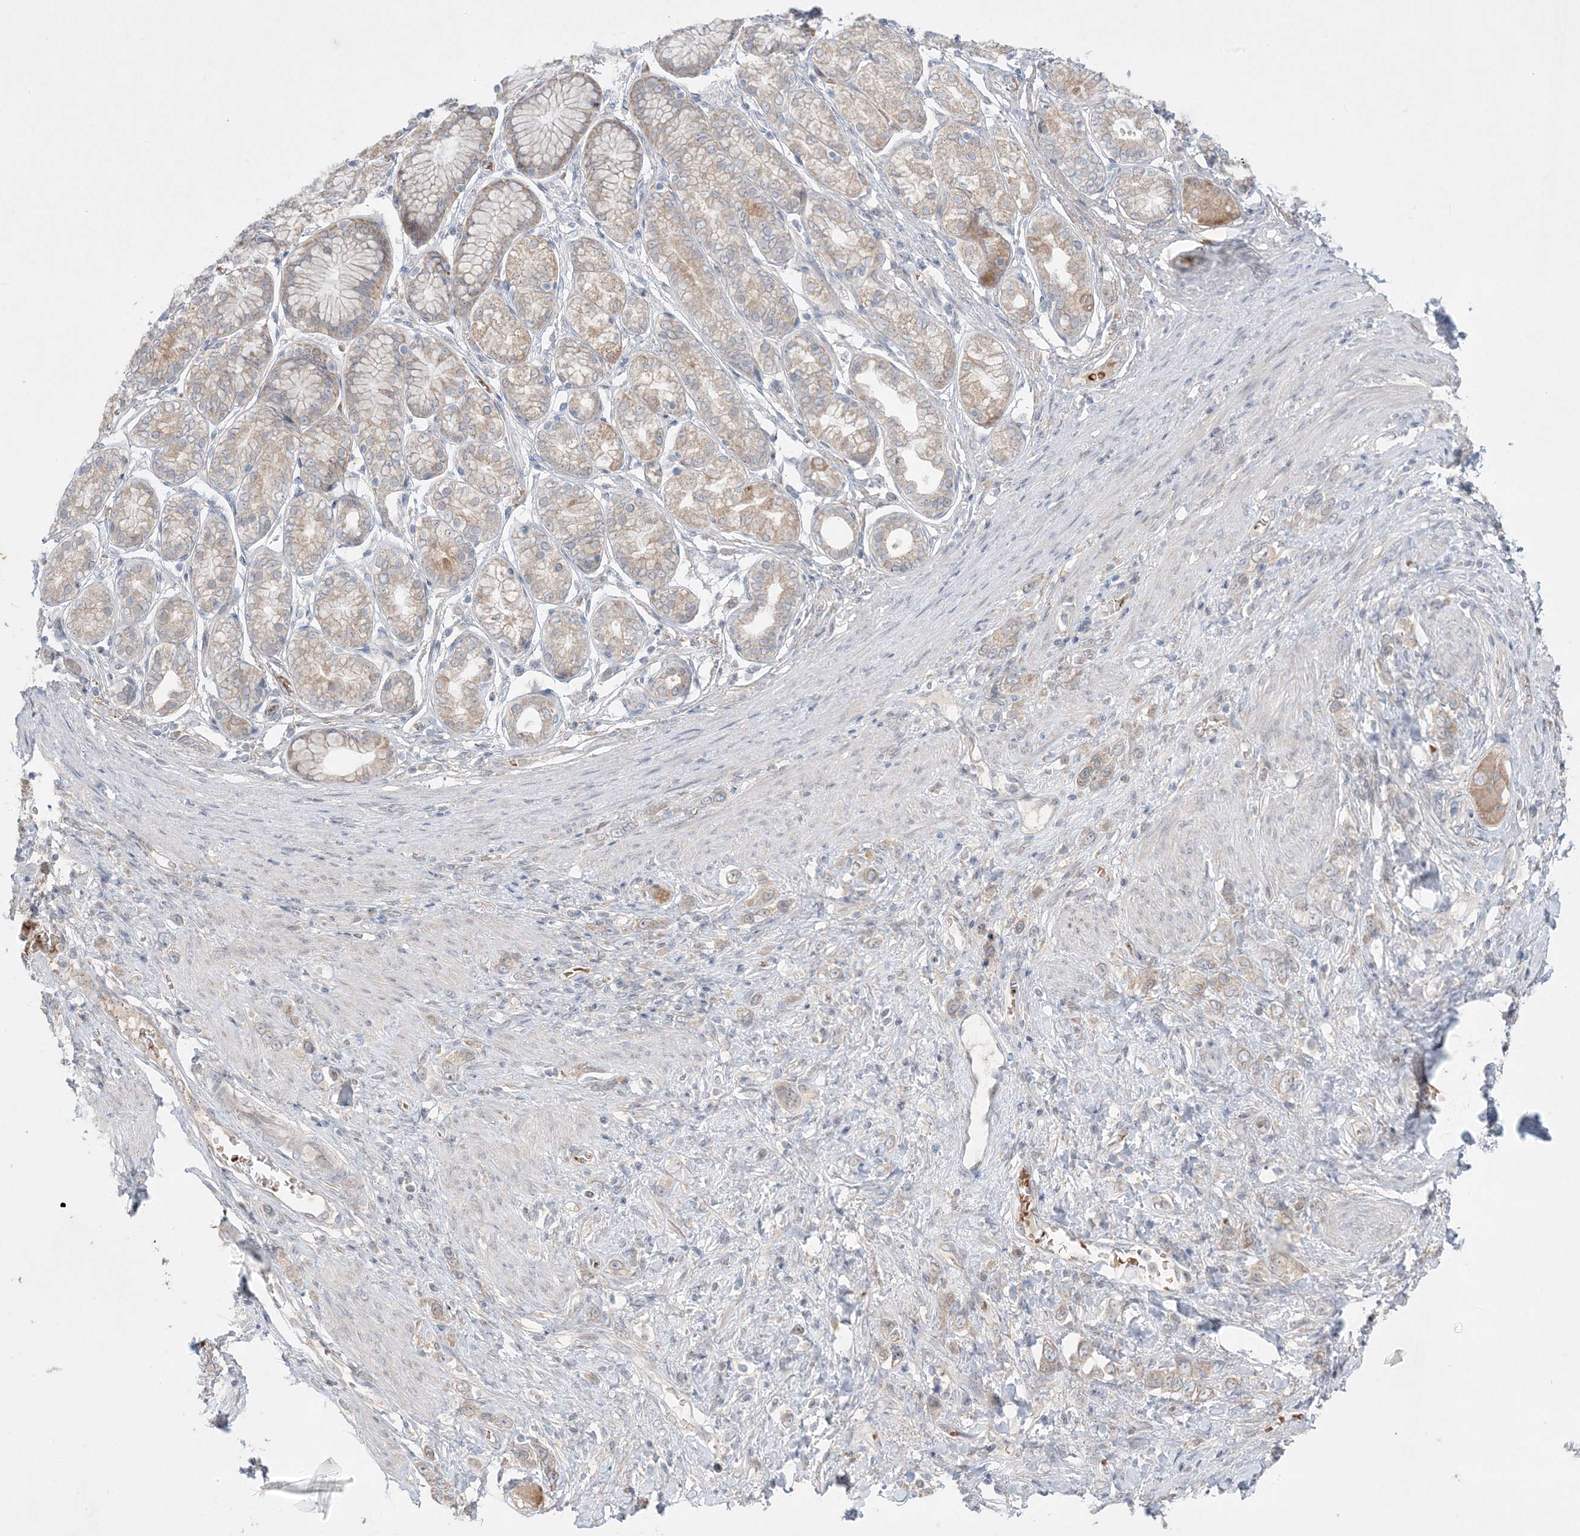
{"staining": {"intensity": "weak", "quantity": ">75%", "location": "cytoplasmic/membranous"}, "tissue": "stomach cancer", "cell_type": "Tumor cells", "image_type": "cancer", "snomed": [{"axis": "morphology", "description": "Normal tissue, NOS"}, {"axis": "morphology", "description": "Adenocarcinoma, NOS"}, {"axis": "topography", "description": "Stomach, upper"}, {"axis": "topography", "description": "Stomach"}], "caption": "DAB immunohistochemical staining of stomach cancer (adenocarcinoma) displays weak cytoplasmic/membranous protein staining in approximately >75% of tumor cells.", "gene": "MMGT1", "patient": {"sex": "female", "age": 65}}